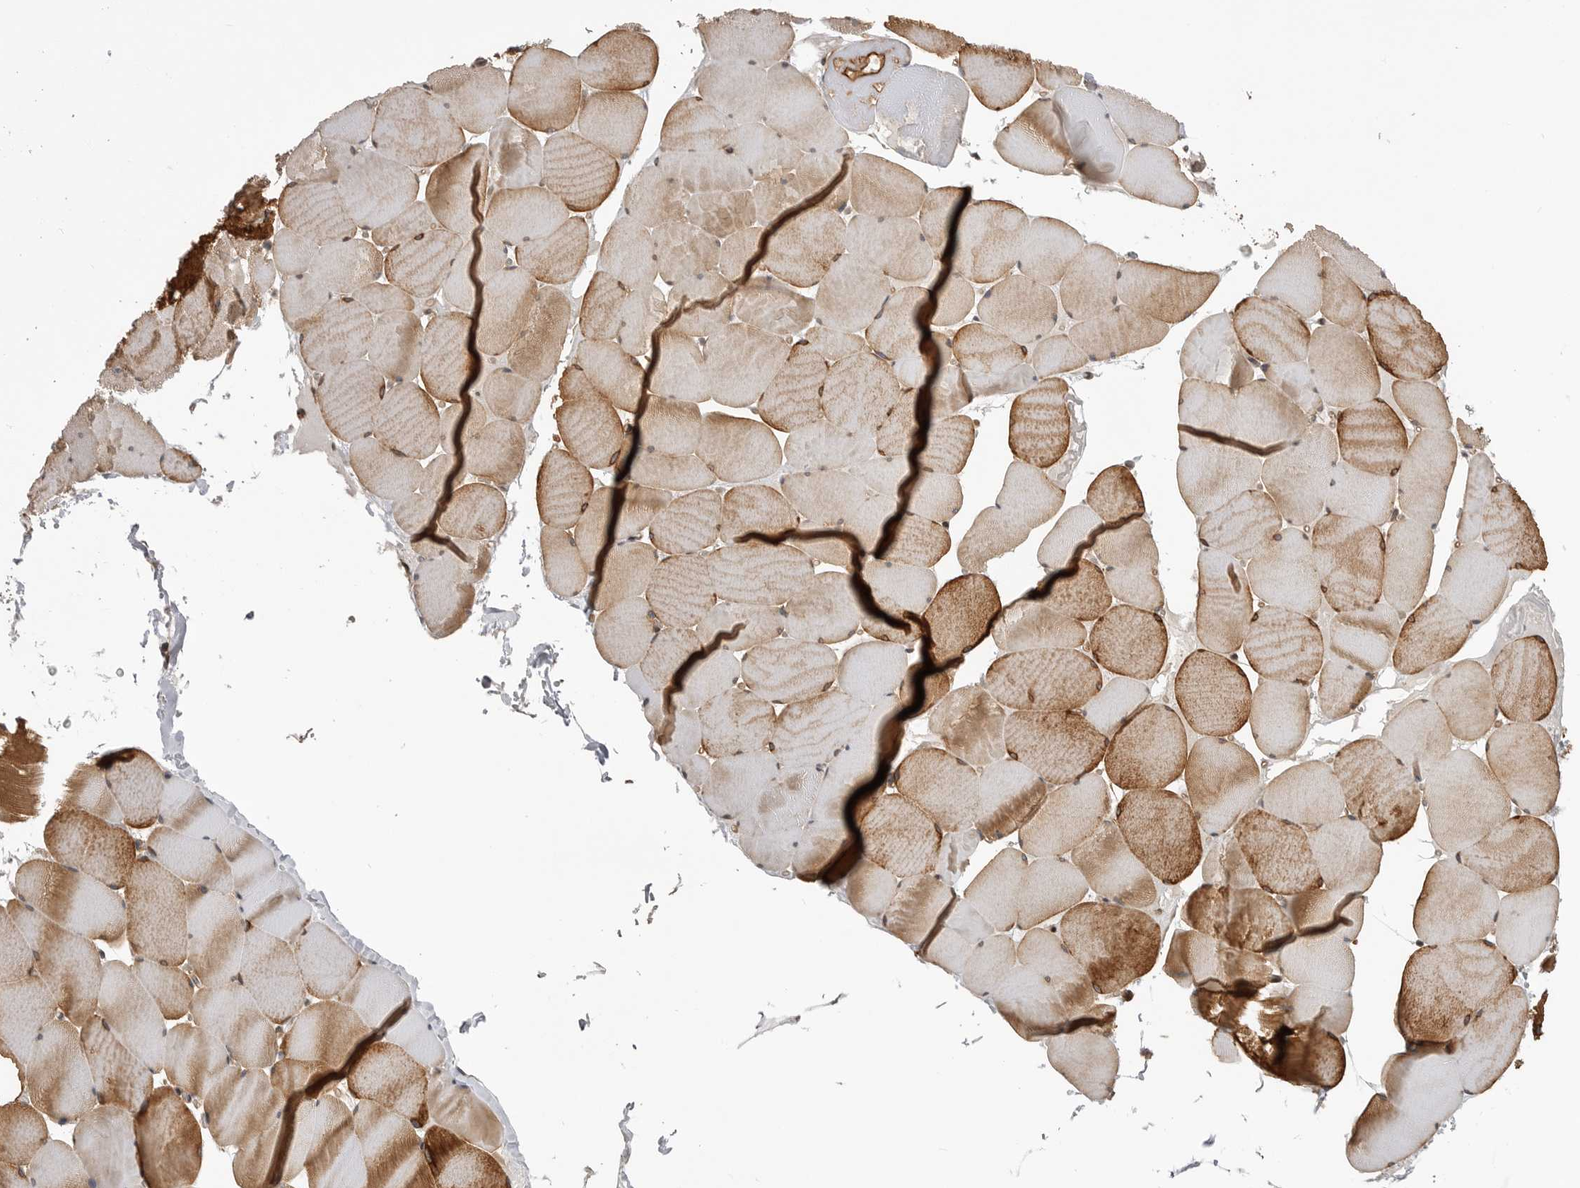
{"staining": {"intensity": "moderate", "quantity": ">75%", "location": "cytoplasmic/membranous"}, "tissue": "skeletal muscle", "cell_type": "Myocytes", "image_type": "normal", "snomed": [{"axis": "morphology", "description": "Normal tissue, NOS"}, {"axis": "topography", "description": "Skeletal muscle"}], "caption": "Immunohistochemical staining of normal skeletal muscle exhibits >75% levels of moderate cytoplasmic/membranous protein expression in about >75% of myocytes.", "gene": "TRIM56", "patient": {"sex": "male", "age": 62}}